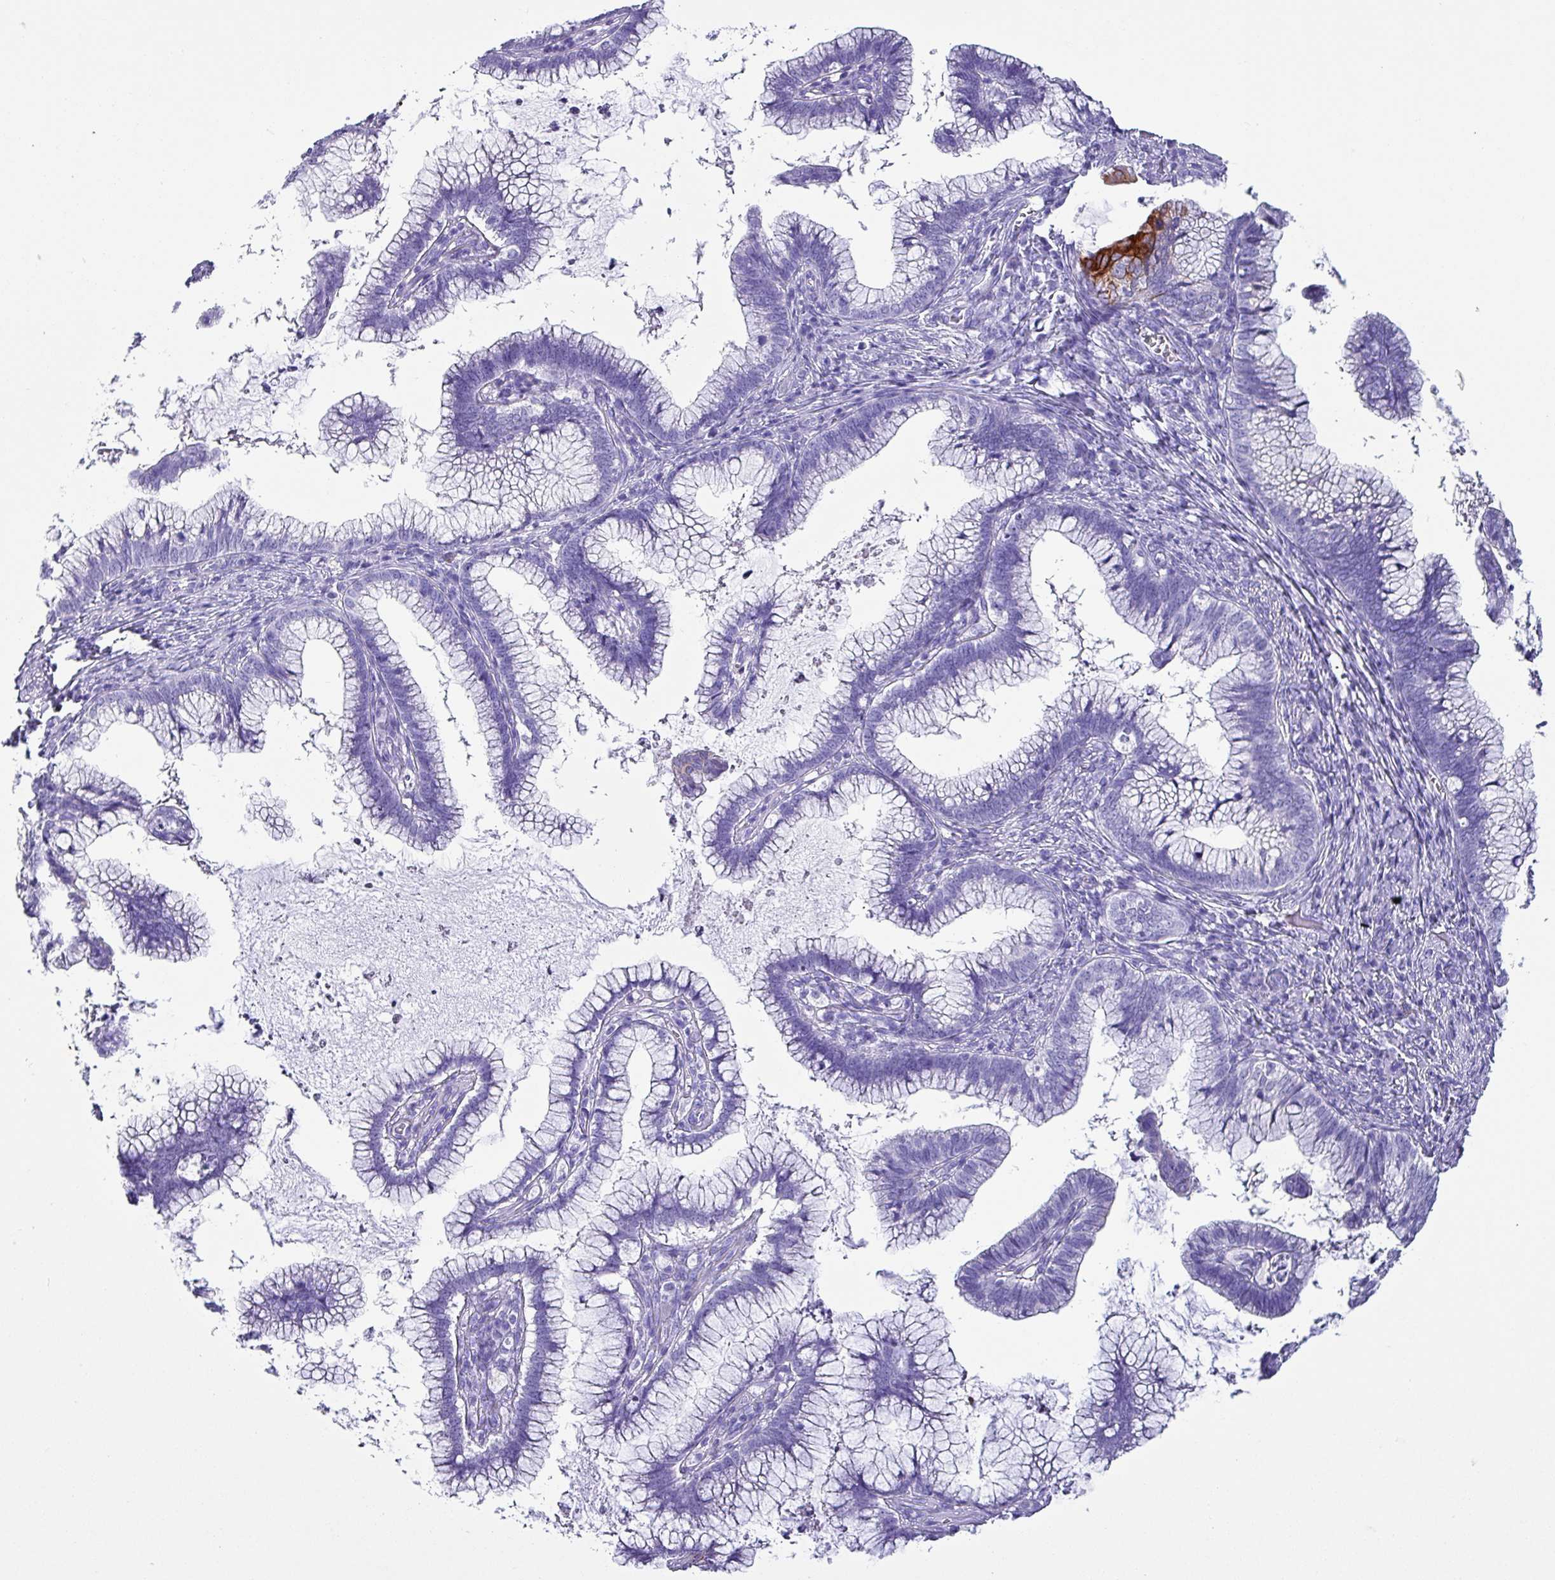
{"staining": {"intensity": "strong", "quantity": "<25%", "location": "cytoplasmic/membranous"}, "tissue": "cervical cancer", "cell_type": "Tumor cells", "image_type": "cancer", "snomed": [{"axis": "morphology", "description": "Adenocarcinoma, NOS"}, {"axis": "topography", "description": "Cervix"}], "caption": "Tumor cells display medium levels of strong cytoplasmic/membranous staining in about <25% of cells in cervical cancer.", "gene": "KRT6C", "patient": {"sex": "female", "age": 36}}